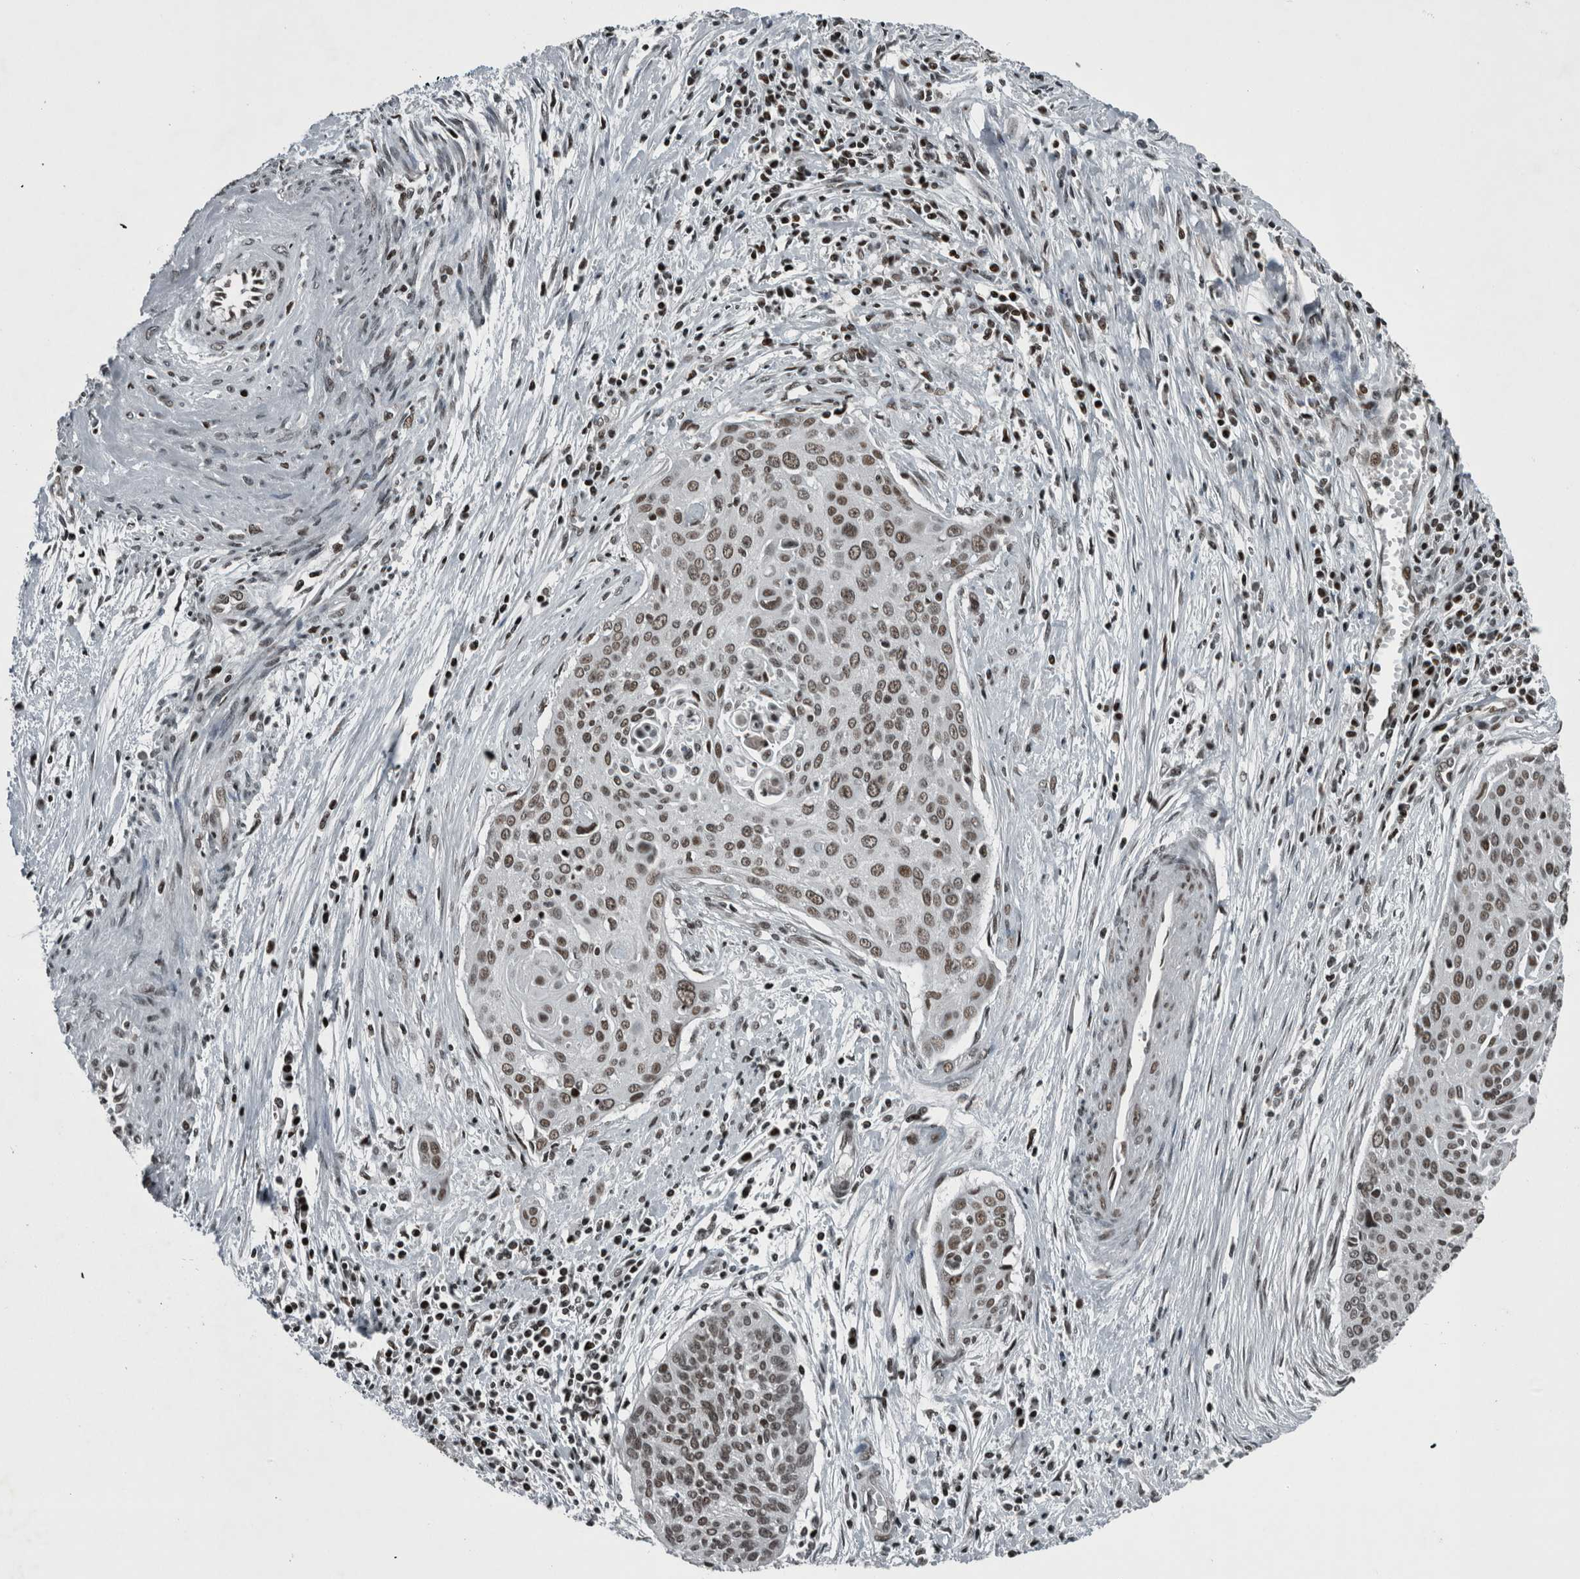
{"staining": {"intensity": "moderate", "quantity": ">75%", "location": "nuclear"}, "tissue": "cervical cancer", "cell_type": "Tumor cells", "image_type": "cancer", "snomed": [{"axis": "morphology", "description": "Squamous cell carcinoma, NOS"}, {"axis": "topography", "description": "Cervix"}], "caption": "Squamous cell carcinoma (cervical) stained for a protein (brown) reveals moderate nuclear positive expression in about >75% of tumor cells.", "gene": "UNC50", "patient": {"sex": "female", "age": 55}}